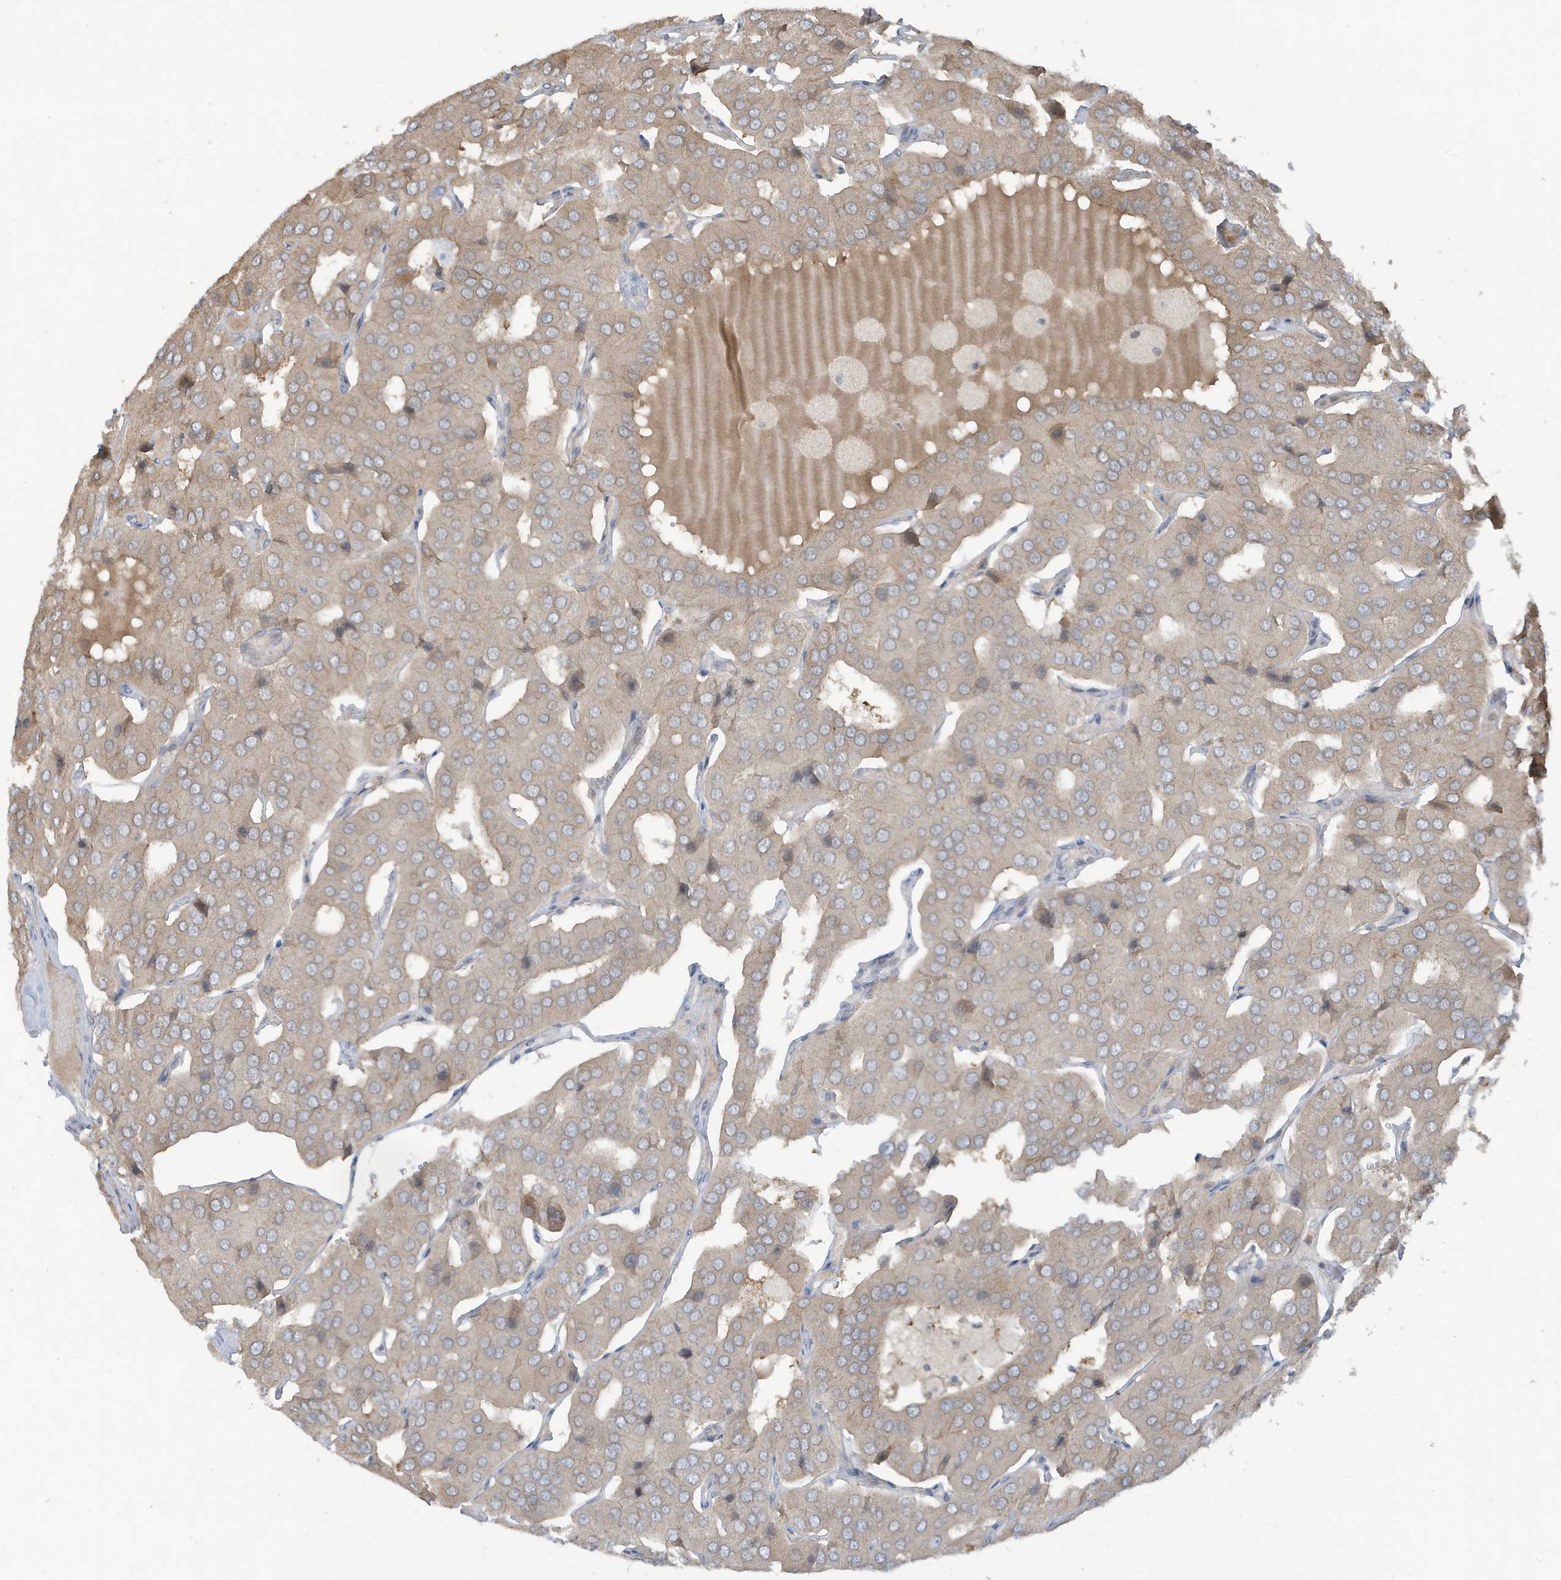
{"staining": {"intensity": "weak", "quantity": "25%-75%", "location": "cytoplasmic/membranous"}, "tissue": "parathyroid gland", "cell_type": "Glandular cells", "image_type": "normal", "snomed": [{"axis": "morphology", "description": "Normal tissue, NOS"}, {"axis": "morphology", "description": "Adenoma, NOS"}, {"axis": "topography", "description": "Parathyroid gland"}], "caption": "Protein expression by immunohistochemistry (IHC) exhibits weak cytoplasmic/membranous staining in about 25%-75% of glandular cells in benign parathyroid gland.", "gene": "PRRT3", "patient": {"sex": "female", "age": 86}}